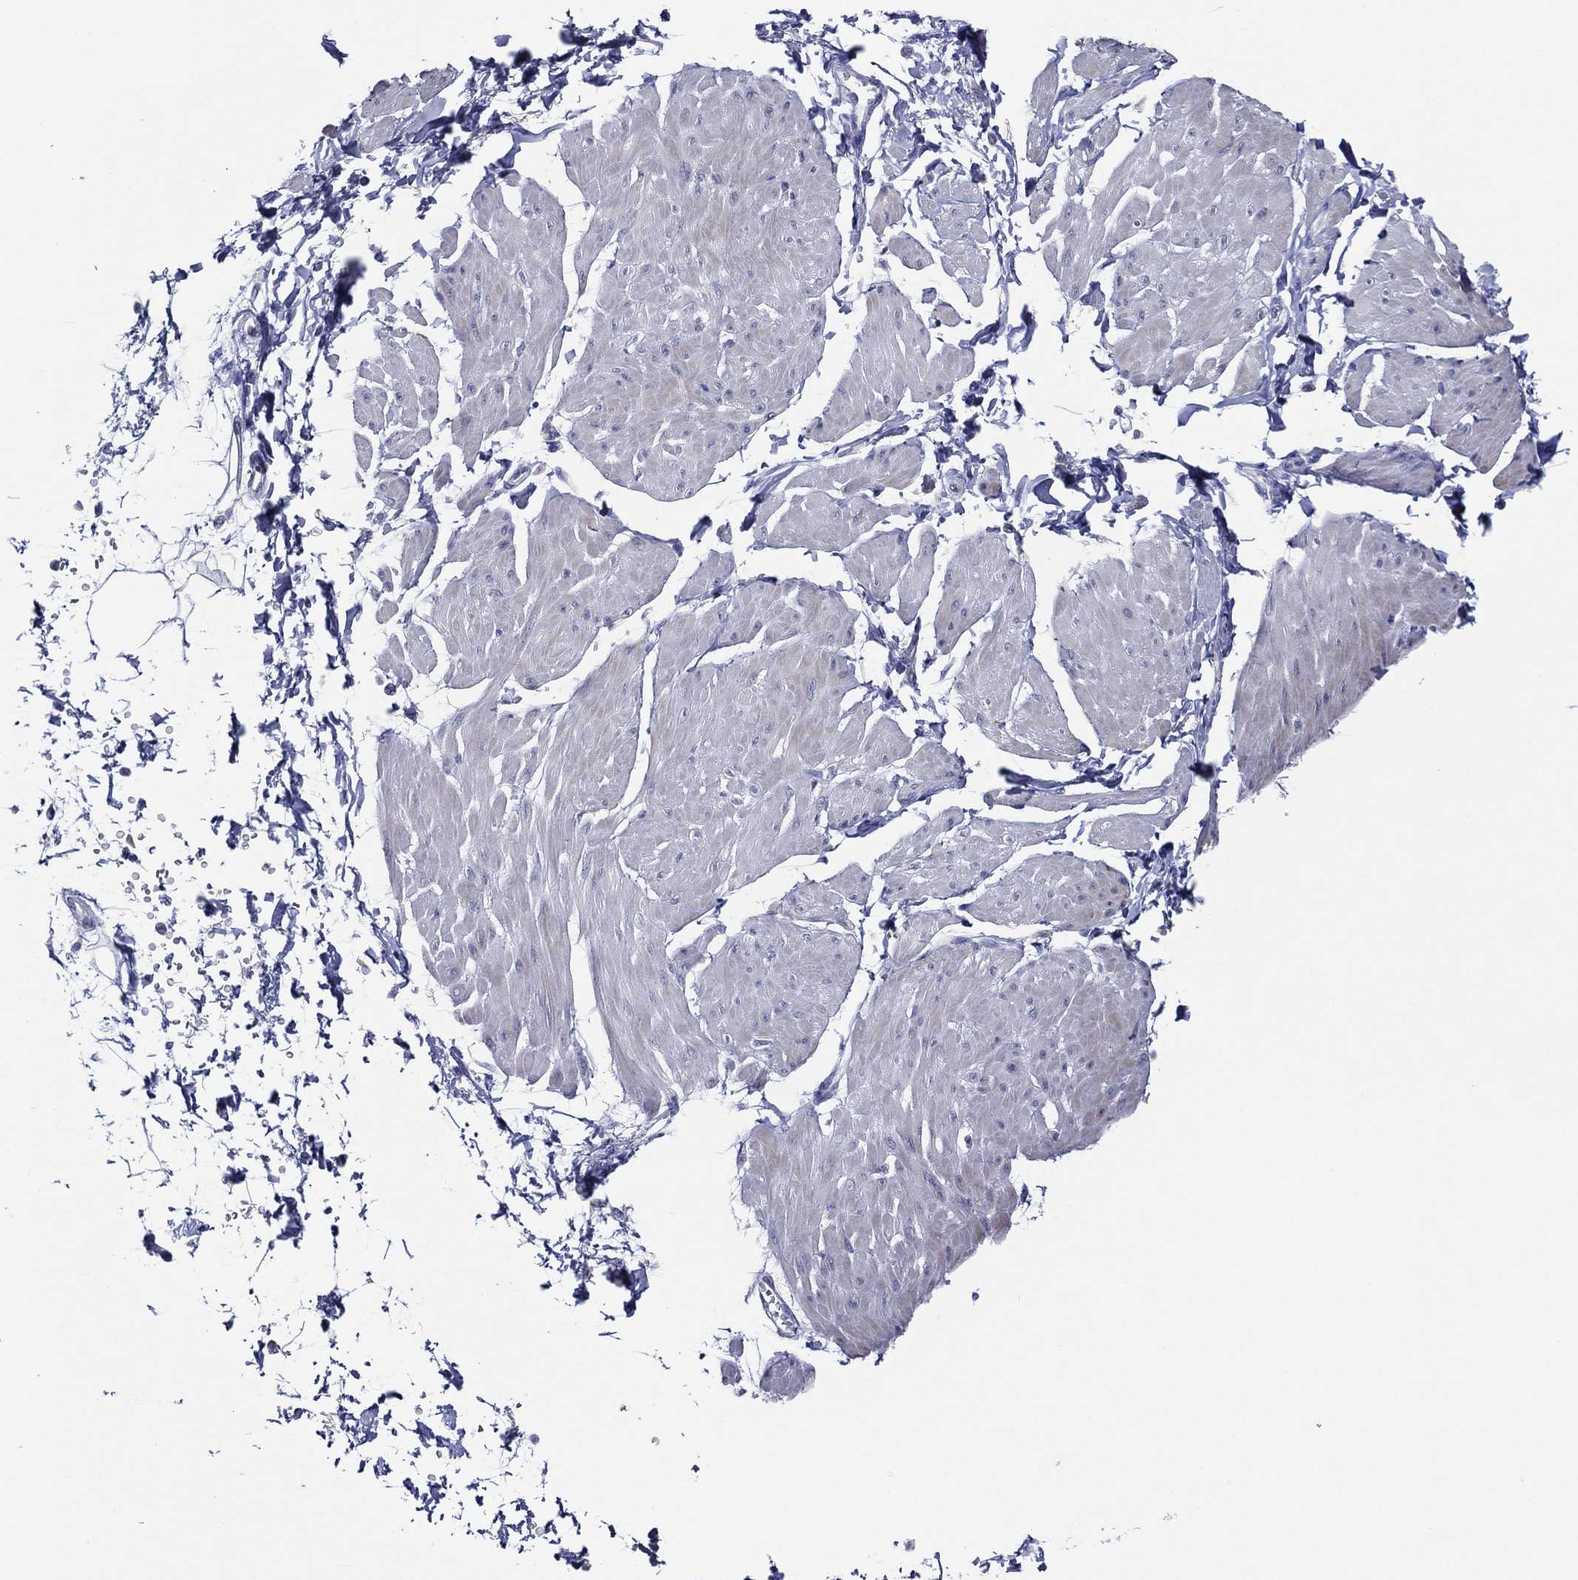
{"staining": {"intensity": "negative", "quantity": "none", "location": "none"}, "tissue": "smooth muscle", "cell_type": "Smooth muscle cells", "image_type": "normal", "snomed": [{"axis": "morphology", "description": "Normal tissue, NOS"}, {"axis": "topography", "description": "Adipose tissue"}, {"axis": "topography", "description": "Smooth muscle"}, {"axis": "topography", "description": "Peripheral nerve tissue"}], "caption": "There is no significant positivity in smooth muscle cells of smooth muscle.", "gene": "SLC13A4", "patient": {"sex": "male", "age": 83}}